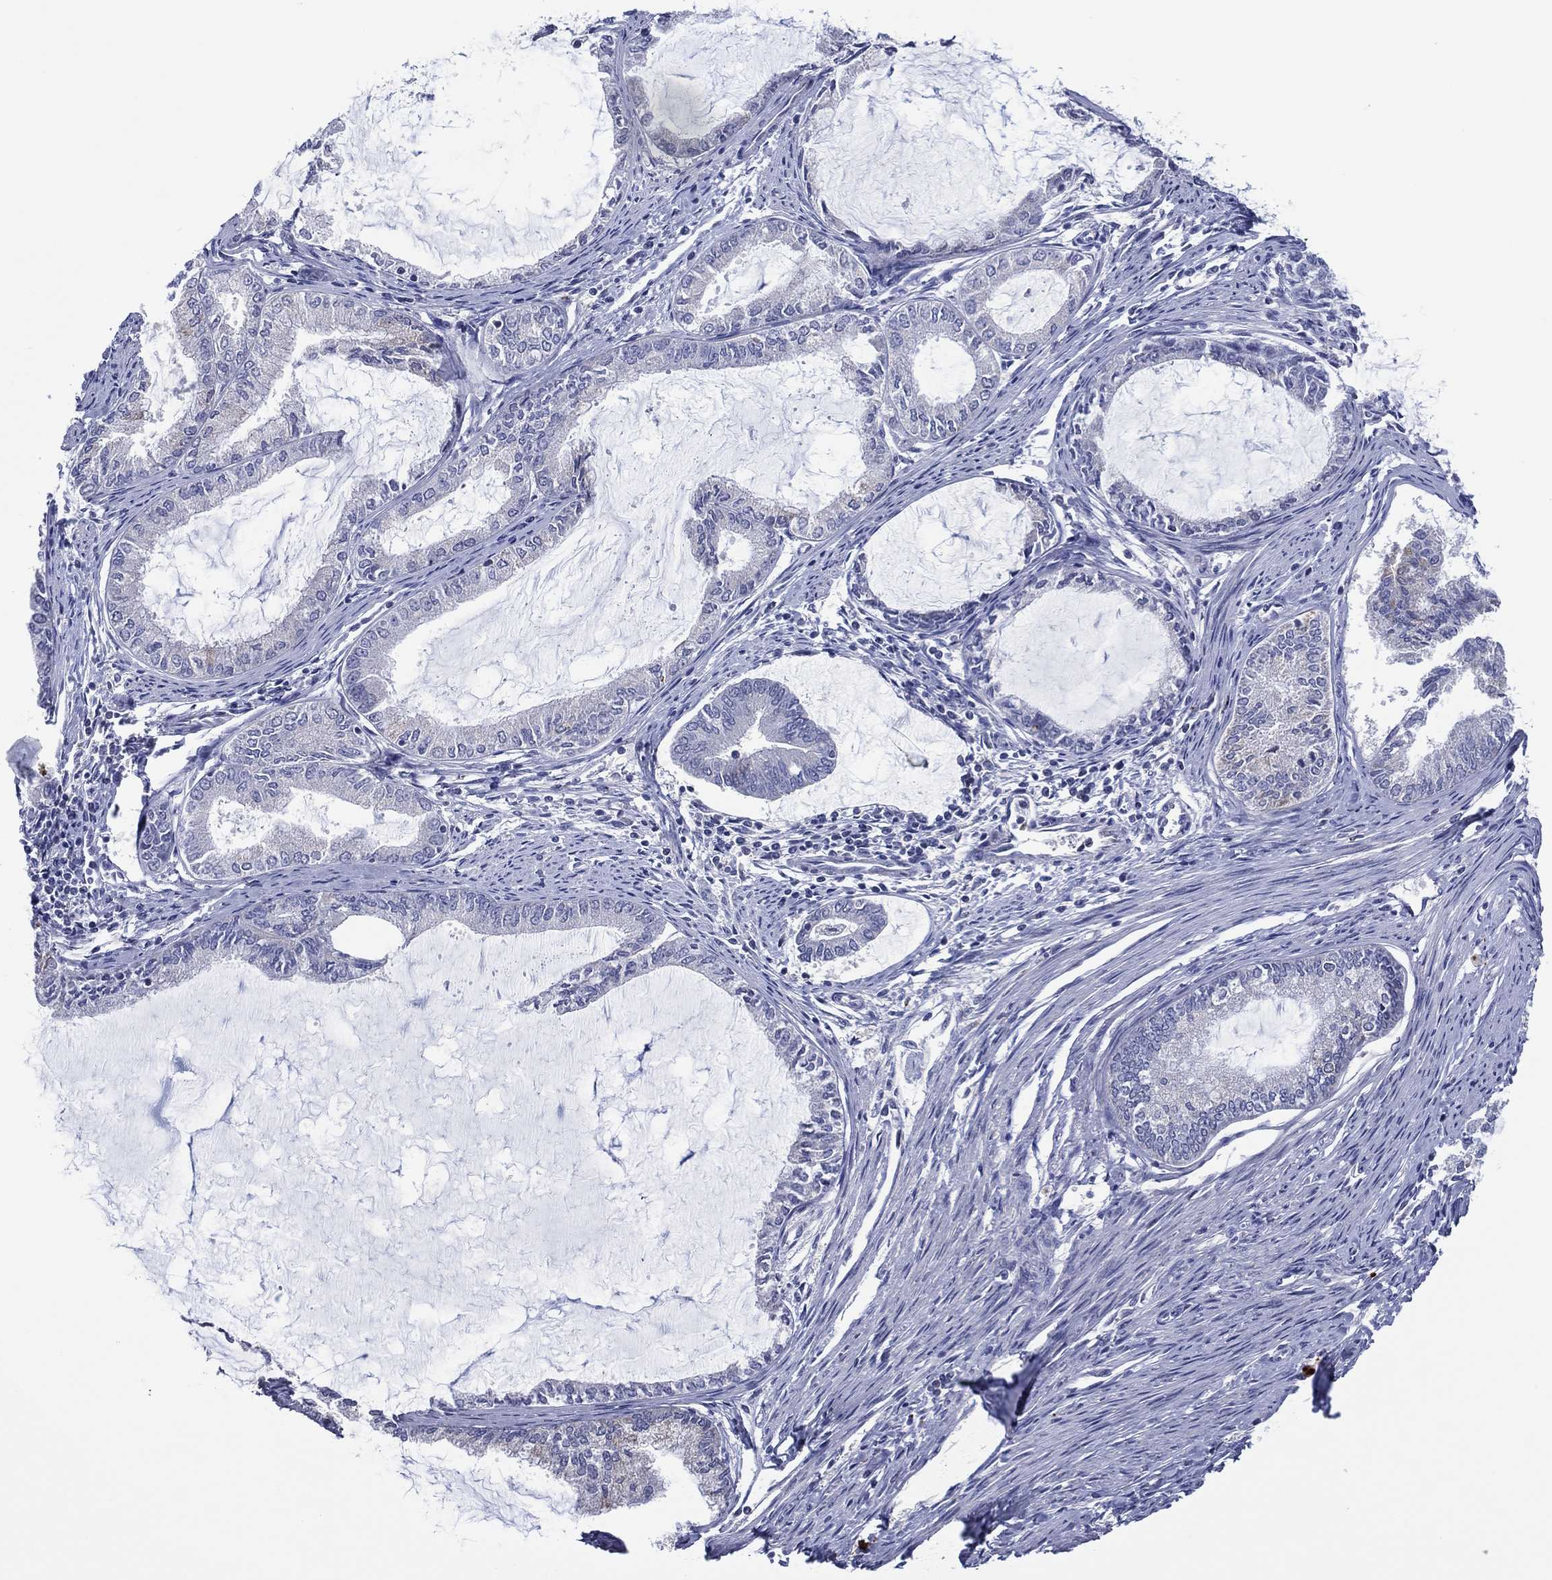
{"staining": {"intensity": "negative", "quantity": "none", "location": "none"}, "tissue": "endometrial cancer", "cell_type": "Tumor cells", "image_type": "cancer", "snomed": [{"axis": "morphology", "description": "Adenocarcinoma, NOS"}, {"axis": "topography", "description": "Endometrium"}], "caption": "This is a image of immunohistochemistry (IHC) staining of adenocarcinoma (endometrial), which shows no expression in tumor cells.", "gene": "TRIM31", "patient": {"sex": "female", "age": 86}}